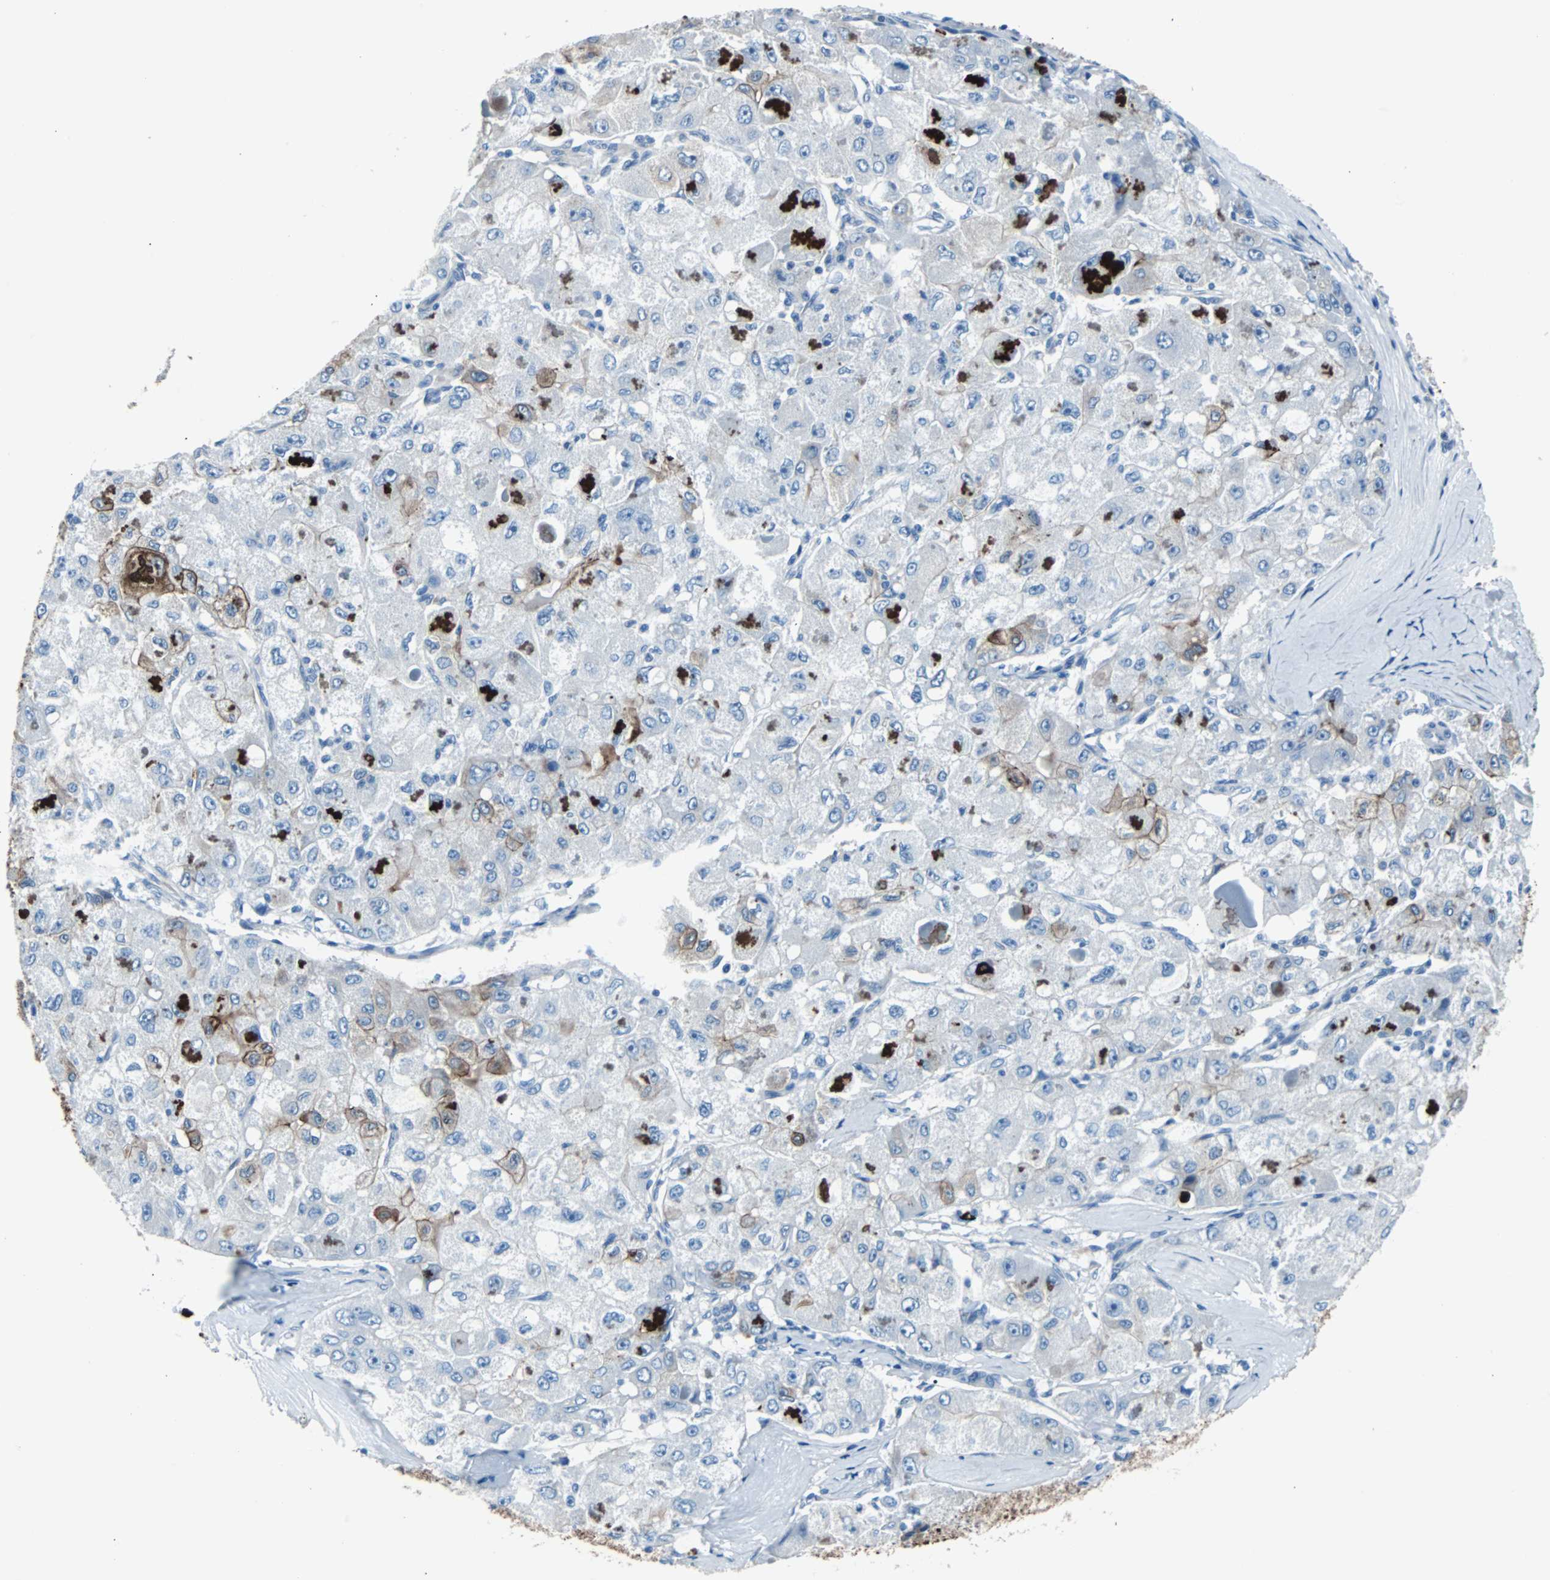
{"staining": {"intensity": "strong", "quantity": "<25%", "location": "cytoplasmic/membranous"}, "tissue": "liver cancer", "cell_type": "Tumor cells", "image_type": "cancer", "snomed": [{"axis": "morphology", "description": "Carcinoma, Hepatocellular, NOS"}, {"axis": "topography", "description": "Liver"}], "caption": "High-power microscopy captured an immunohistochemistry histopathology image of liver cancer (hepatocellular carcinoma), revealing strong cytoplasmic/membranous staining in about <25% of tumor cells. (brown staining indicates protein expression, while blue staining denotes nuclei).", "gene": "KRT7", "patient": {"sex": "male", "age": 80}}